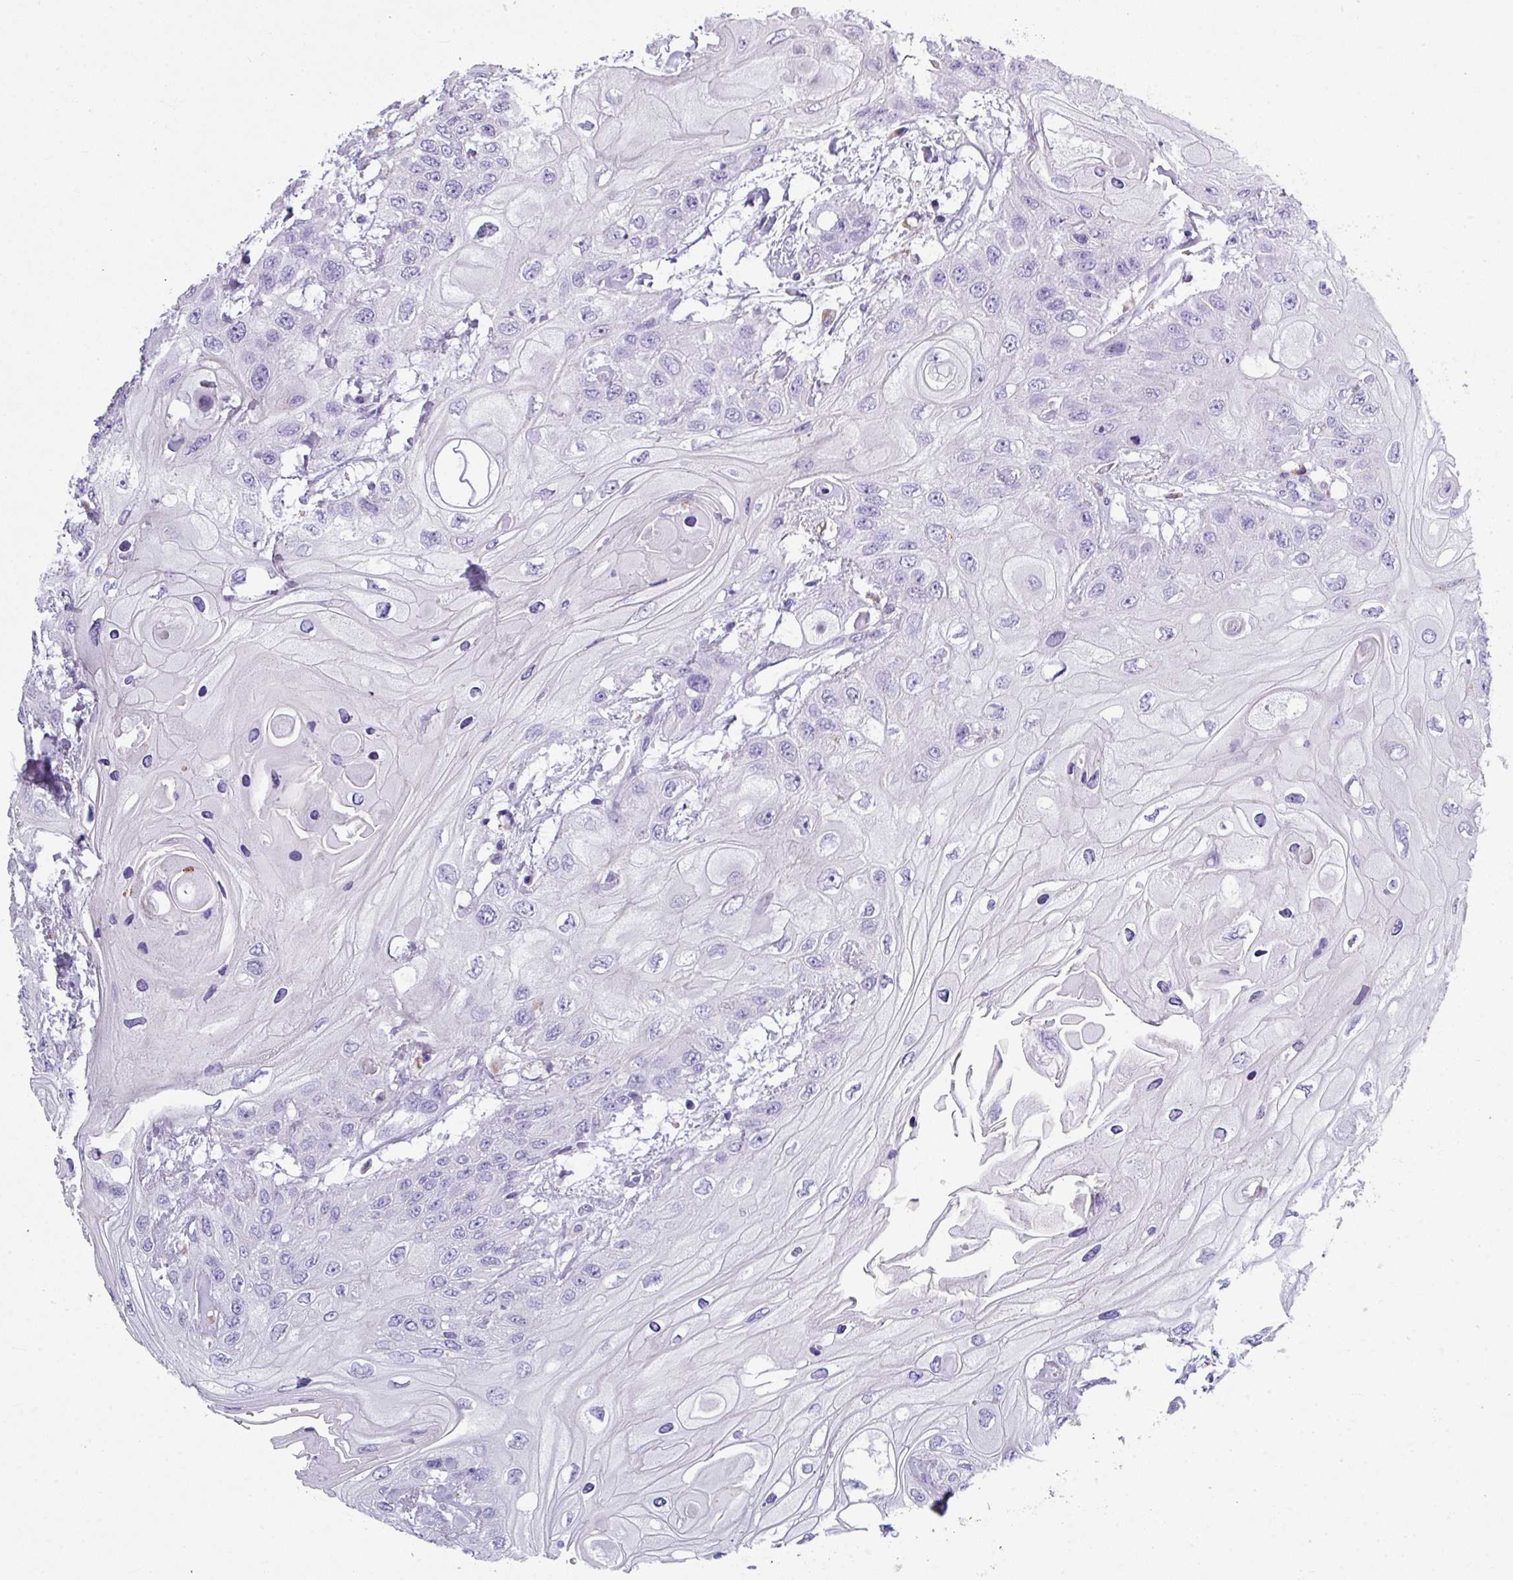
{"staining": {"intensity": "negative", "quantity": "none", "location": "none"}, "tissue": "head and neck cancer", "cell_type": "Tumor cells", "image_type": "cancer", "snomed": [{"axis": "morphology", "description": "Squamous cell carcinoma, NOS"}, {"axis": "topography", "description": "Head-Neck"}], "caption": "The IHC micrograph has no significant staining in tumor cells of head and neck cancer (squamous cell carcinoma) tissue.", "gene": "ZNF568", "patient": {"sex": "female", "age": 43}}